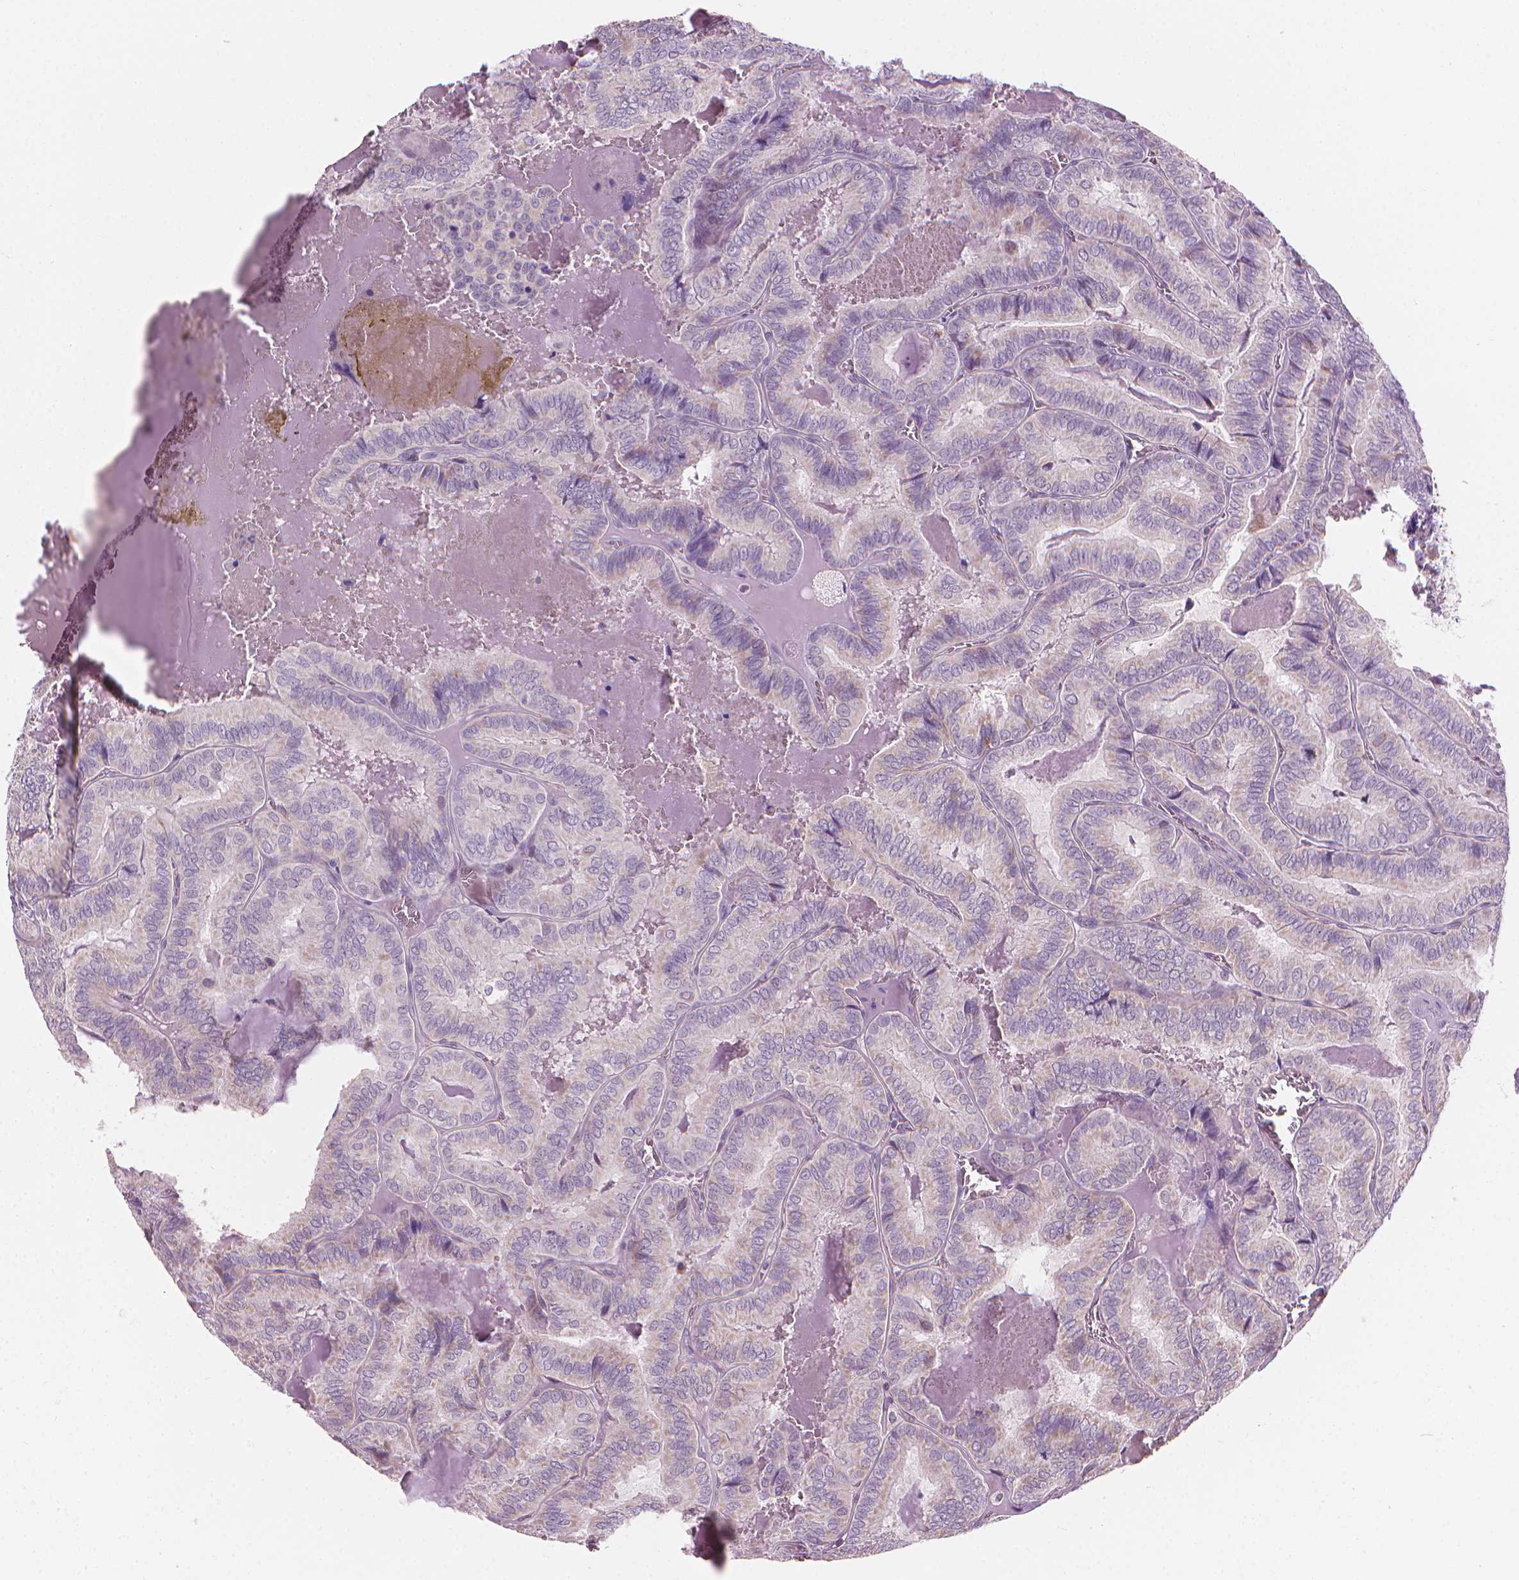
{"staining": {"intensity": "weak", "quantity": "<25%", "location": "cytoplasmic/membranous"}, "tissue": "thyroid cancer", "cell_type": "Tumor cells", "image_type": "cancer", "snomed": [{"axis": "morphology", "description": "Papillary adenocarcinoma, NOS"}, {"axis": "topography", "description": "Thyroid gland"}], "caption": "IHC of human thyroid cancer reveals no positivity in tumor cells.", "gene": "CFAP126", "patient": {"sex": "female", "age": 75}}